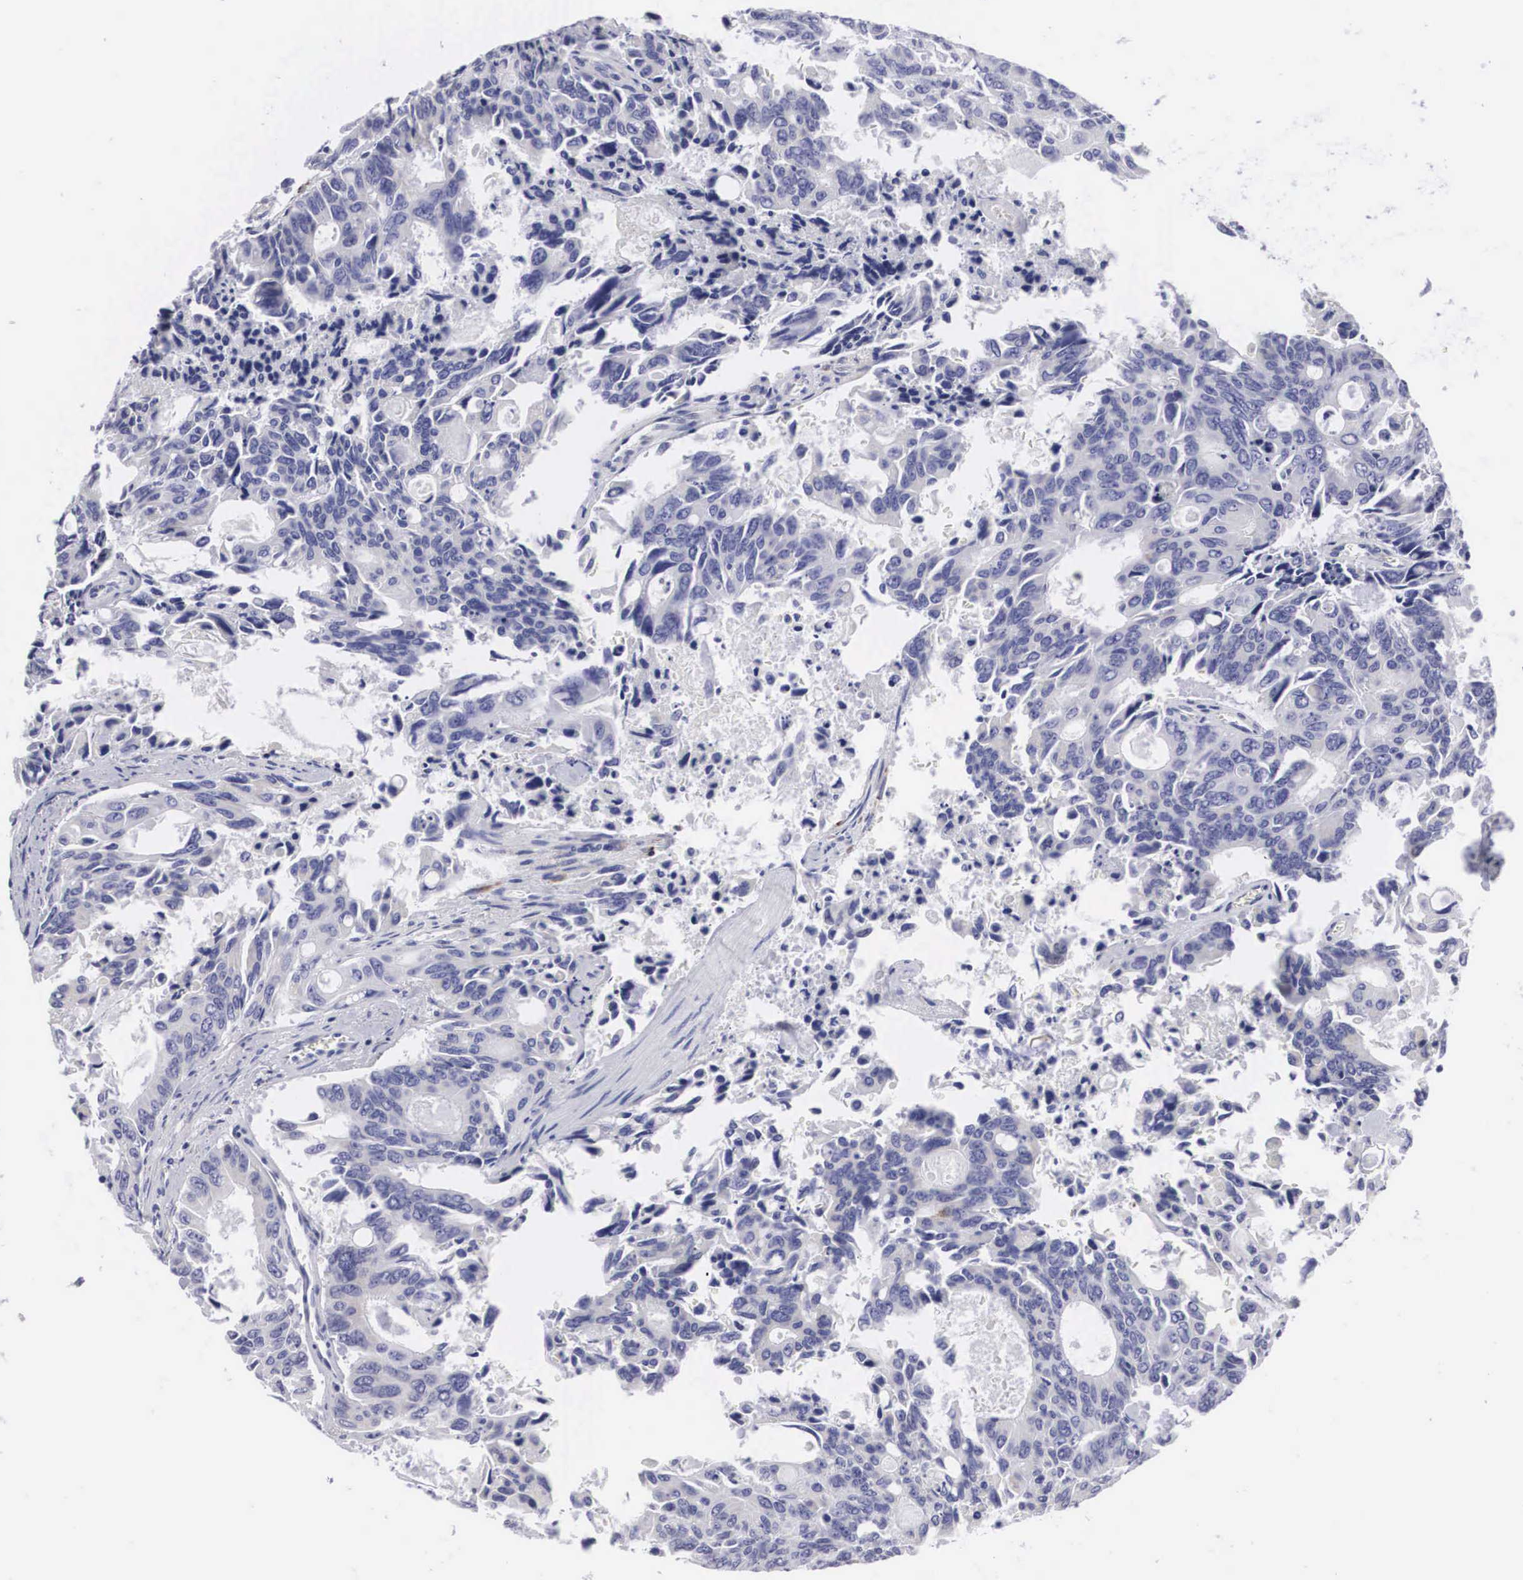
{"staining": {"intensity": "negative", "quantity": "none", "location": "none"}, "tissue": "colorectal cancer", "cell_type": "Tumor cells", "image_type": "cancer", "snomed": [{"axis": "morphology", "description": "Adenocarcinoma, NOS"}, {"axis": "topography", "description": "Rectum"}], "caption": "The immunohistochemistry micrograph has no significant expression in tumor cells of colorectal cancer (adenocarcinoma) tissue. (Stains: DAB (3,3'-diaminobenzidine) immunohistochemistry (IHC) with hematoxylin counter stain, Microscopy: brightfield microscopy at high magnification).", "gene": "ARMCX3", "patient": {"sex": "male", "age": 76}}